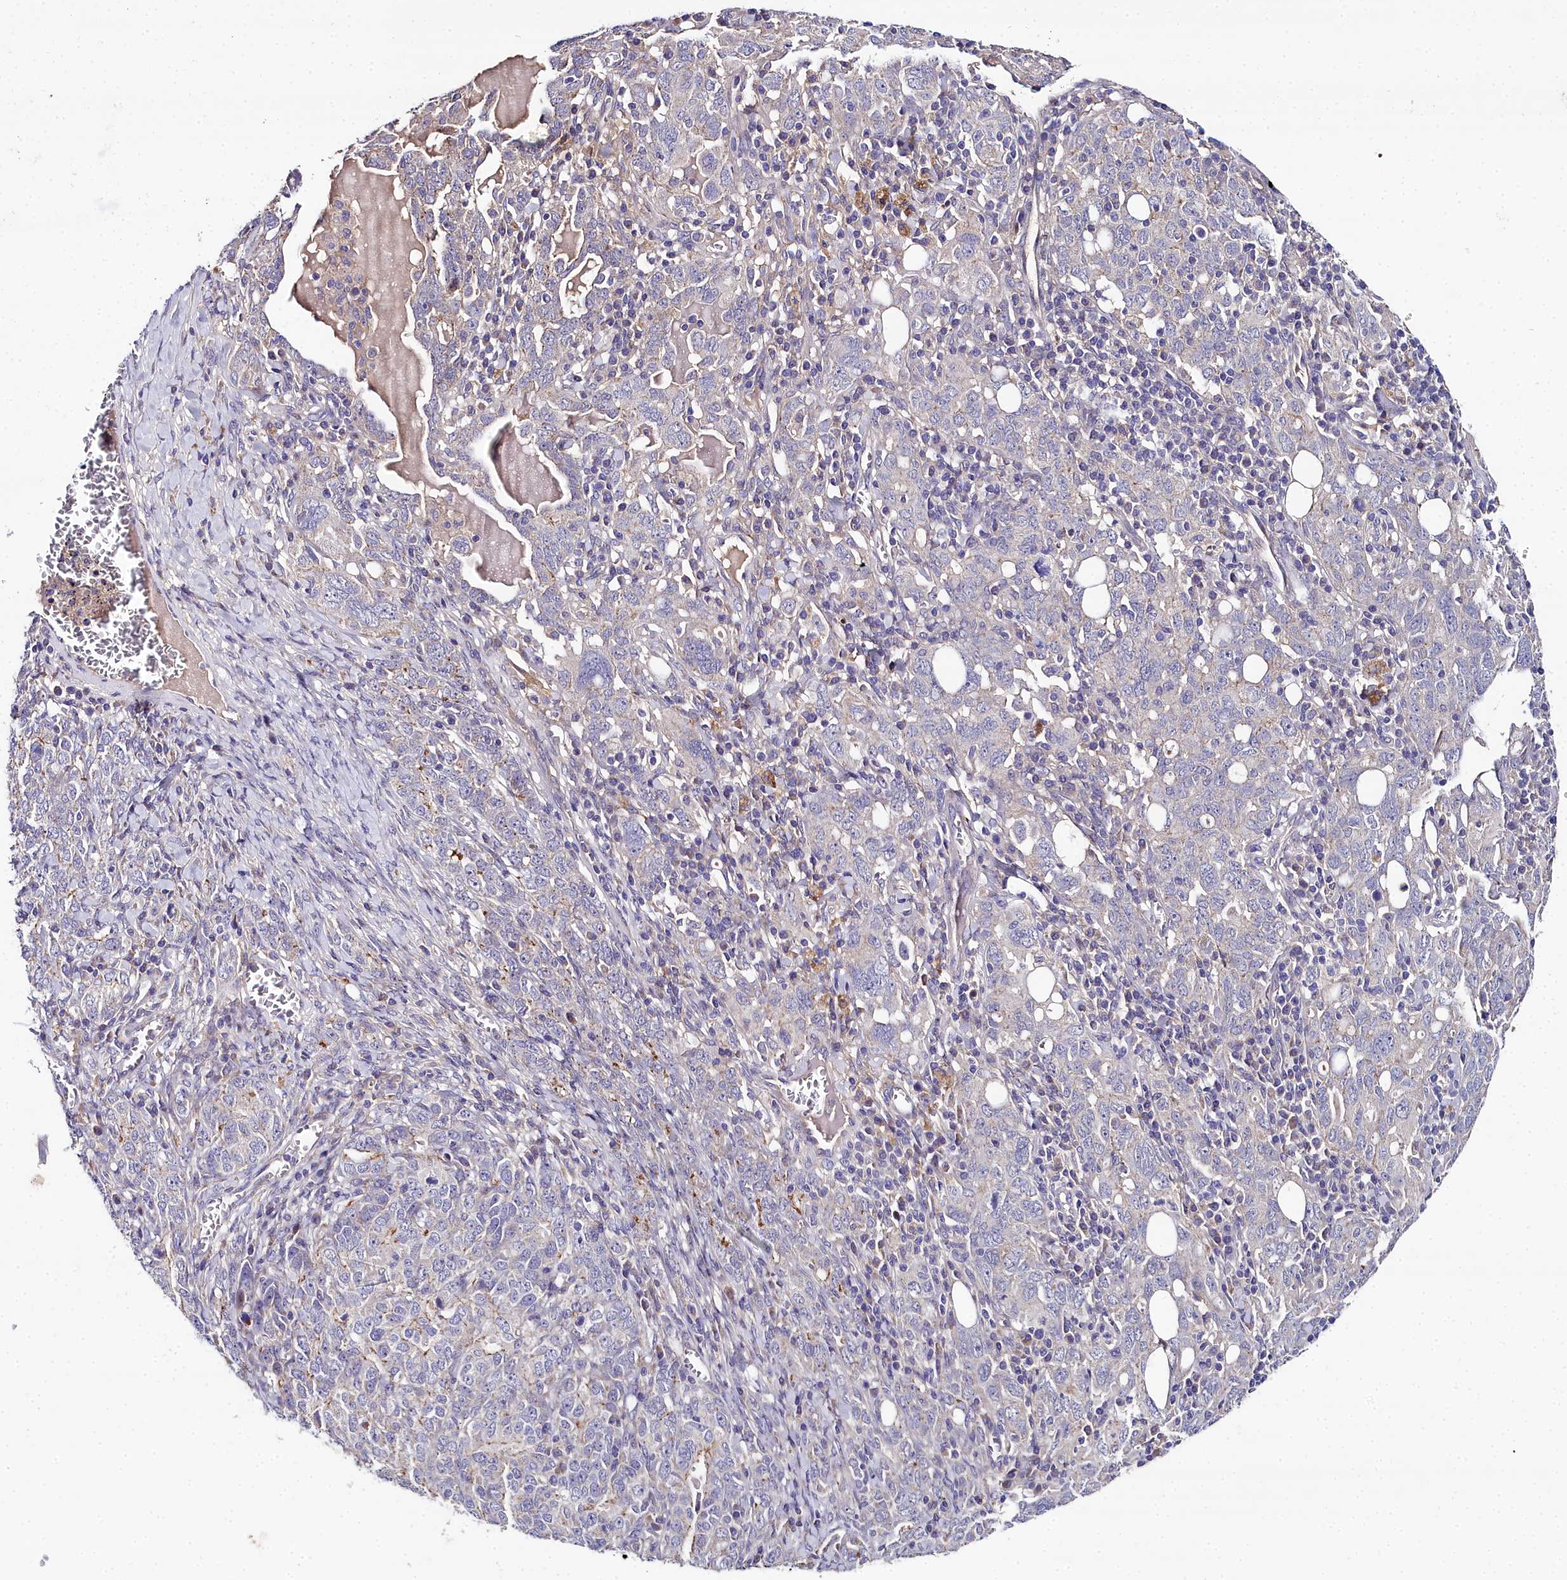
{"staining": {"intensity": "weak", "quantity": "25%-75%", "location": "cytoplasmic/membranous"}, "tissue": "ovarian cancer", "cell_type": "Tumor cells", "image_type": "cancer", "snomed": [{"axis": "morphology", "description": "Carcinoma, endometroid"}, {"axis": "topography", "description": "Ovary"}], "caption": "This is an image of immunohistochemistry (IHC) staining of endometroid carcinoma (ovarian), which shows weak staining in the cytoplasmic/membranous of tumor cells.", "gene": "NT5M", "patient": {"sex": "female", "age": 62}}